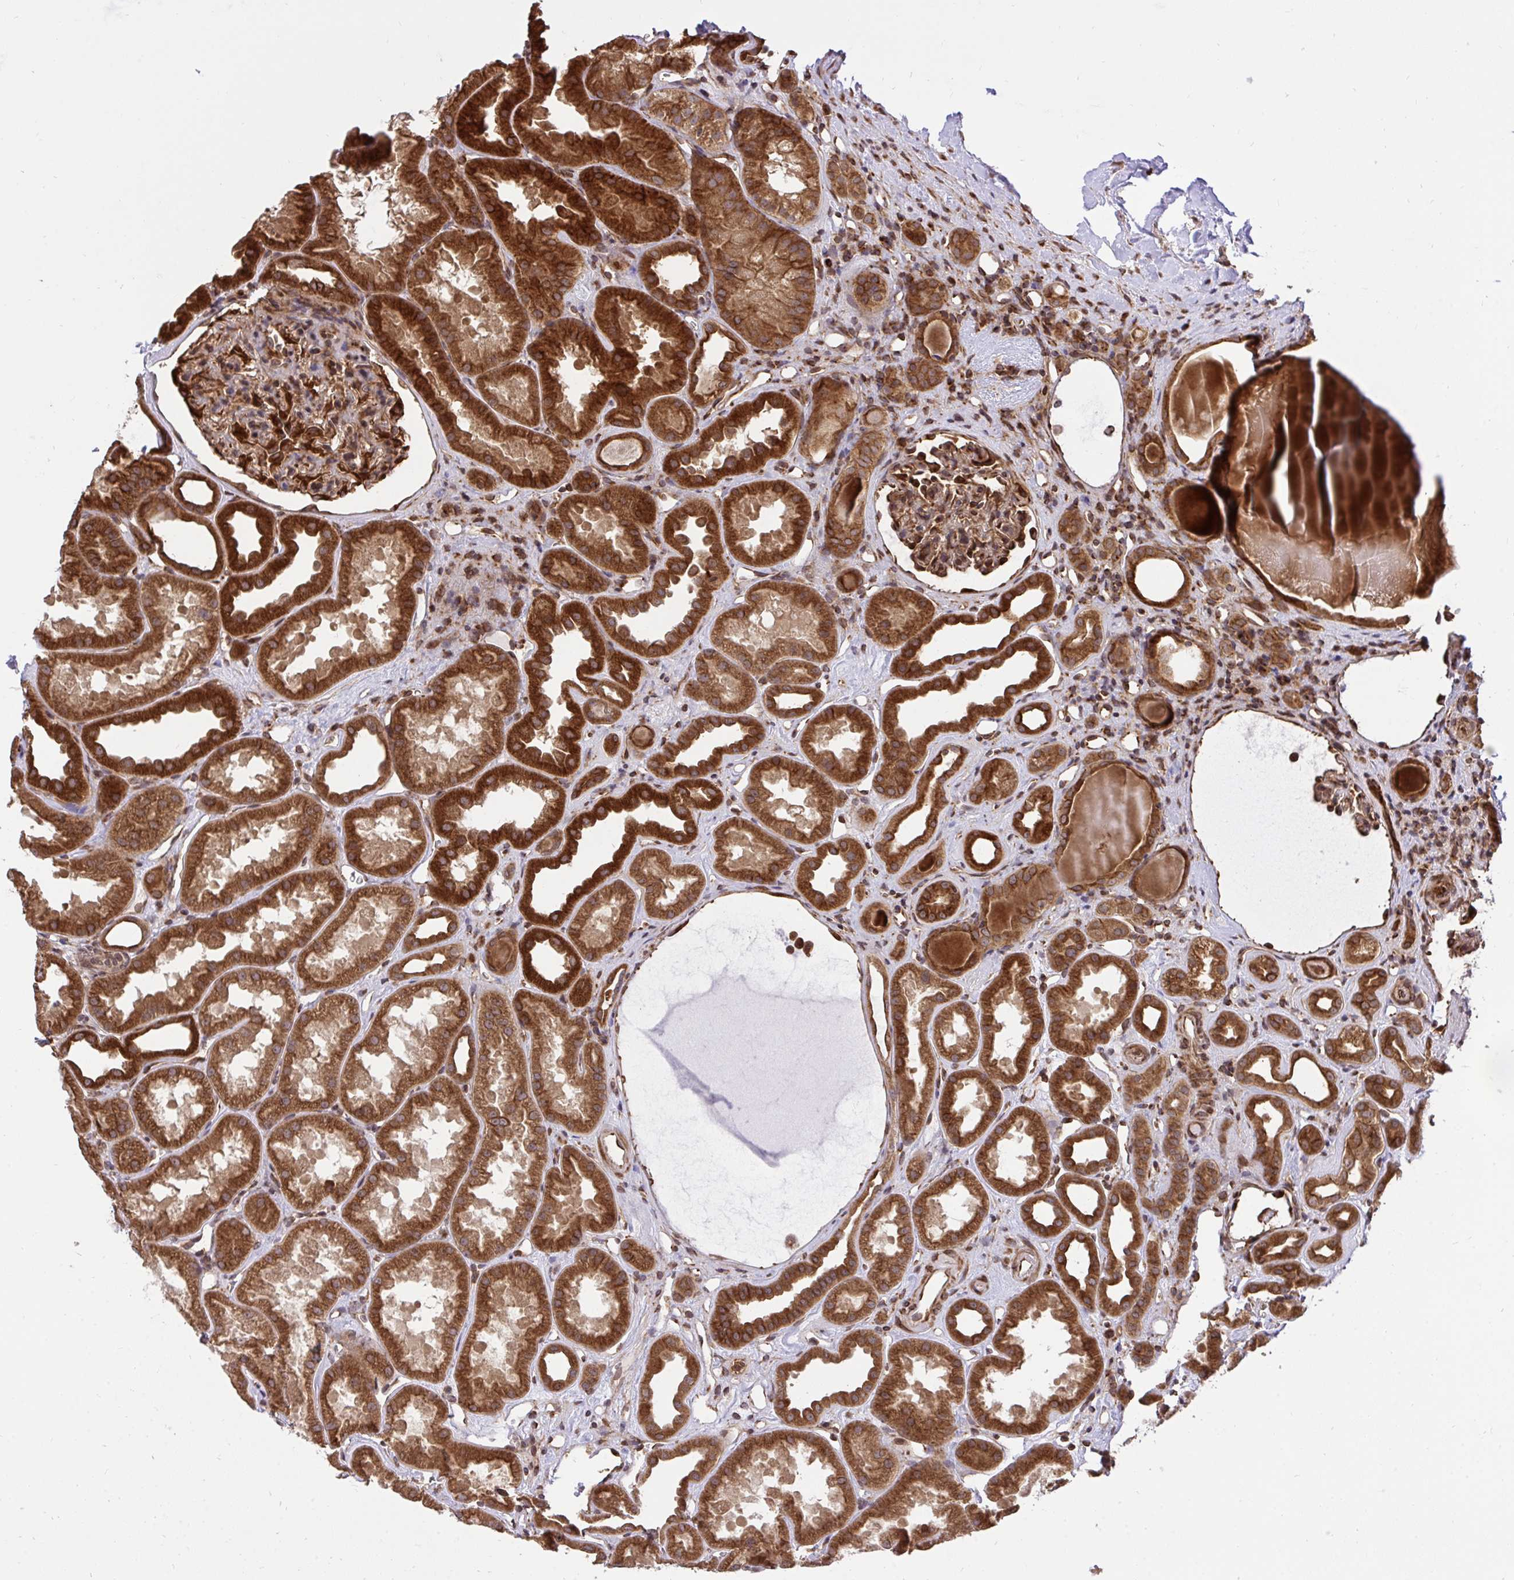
{"staining": {"intensity": "strong", "quantity": "25%-75%", "location": "cytoplasmic/membranous"}, "tissue": "kidney", "cell_type": "Cells in glomeruli", "image_type": "normal", "snomed": [{"axis": "morphology", "description": "Normal tissue, NOS"}, {"axis": "topography", "description": "Kidney"}], "caption": "Kidney stained with immunohistochemistry demonstrates strong cytoplasmic/membranous staining in about 25%-75% of cells in glomeruli. (Brightfield microscopy of DAB IHC at high magnification).", "gene": "ERI1", "patient": {"sex": "male", "age": 61}}